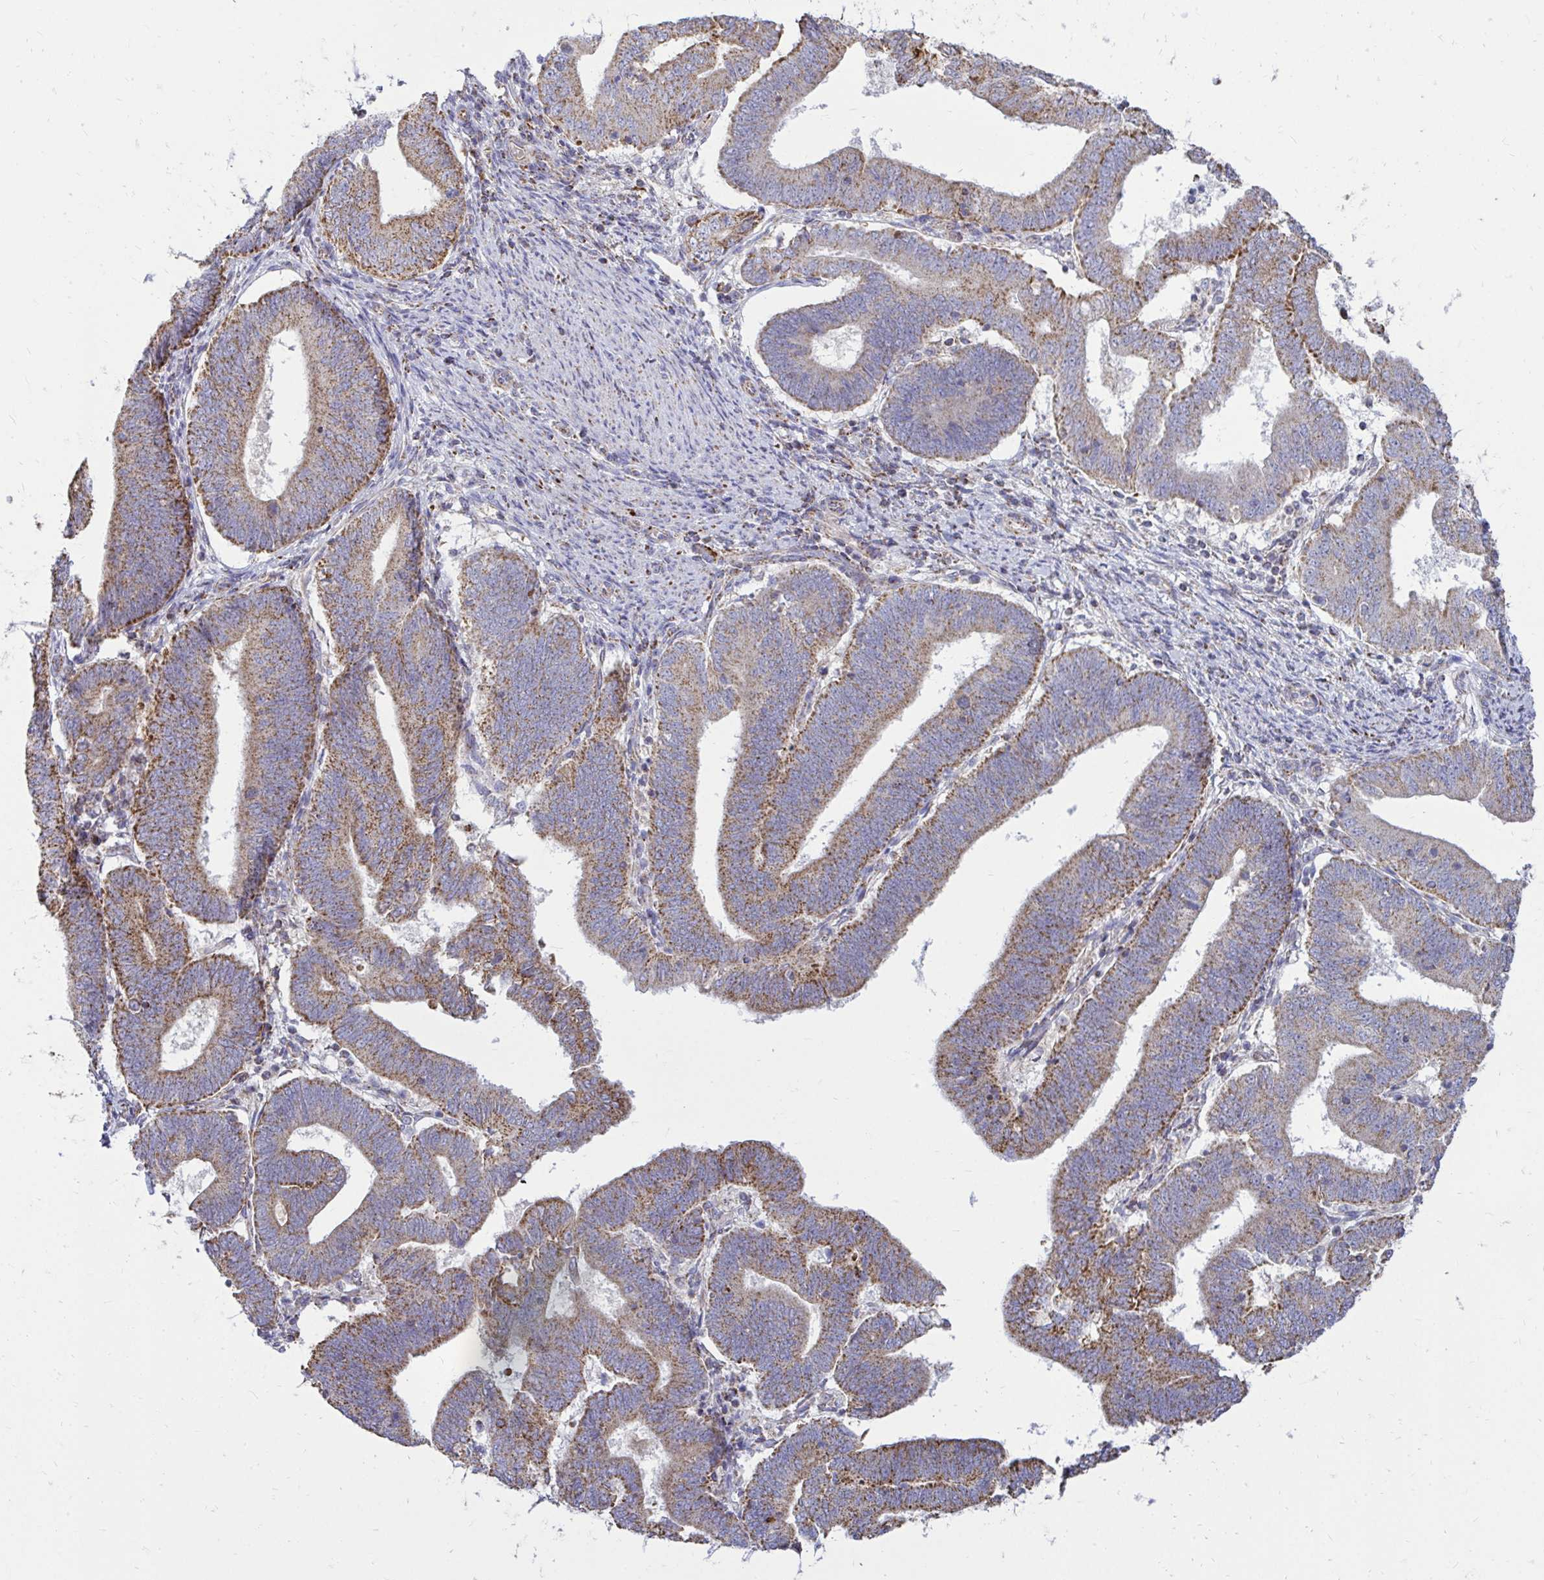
{"staining": {"intensity": "moderate", "quantity": ">75%", "location": "cytoplasmic/membranous"}, "tissue": "endometrial cancer", "cell_type": "Tumor cells", "image_type": "cancer", "snomed": [{"axis": "morphology", "description": "Adenocarcinoma, NOS"}, {"axis": "topography", "description": "Endometrium"}], "caption": "A micrograph of endometrial adenocarcinoma stained for a protein displays moderate cytoplasmic/membranous brown staining in tumor cells.", "gene": "OR10R2", "patient": {"sex": "female", "age": 70}}